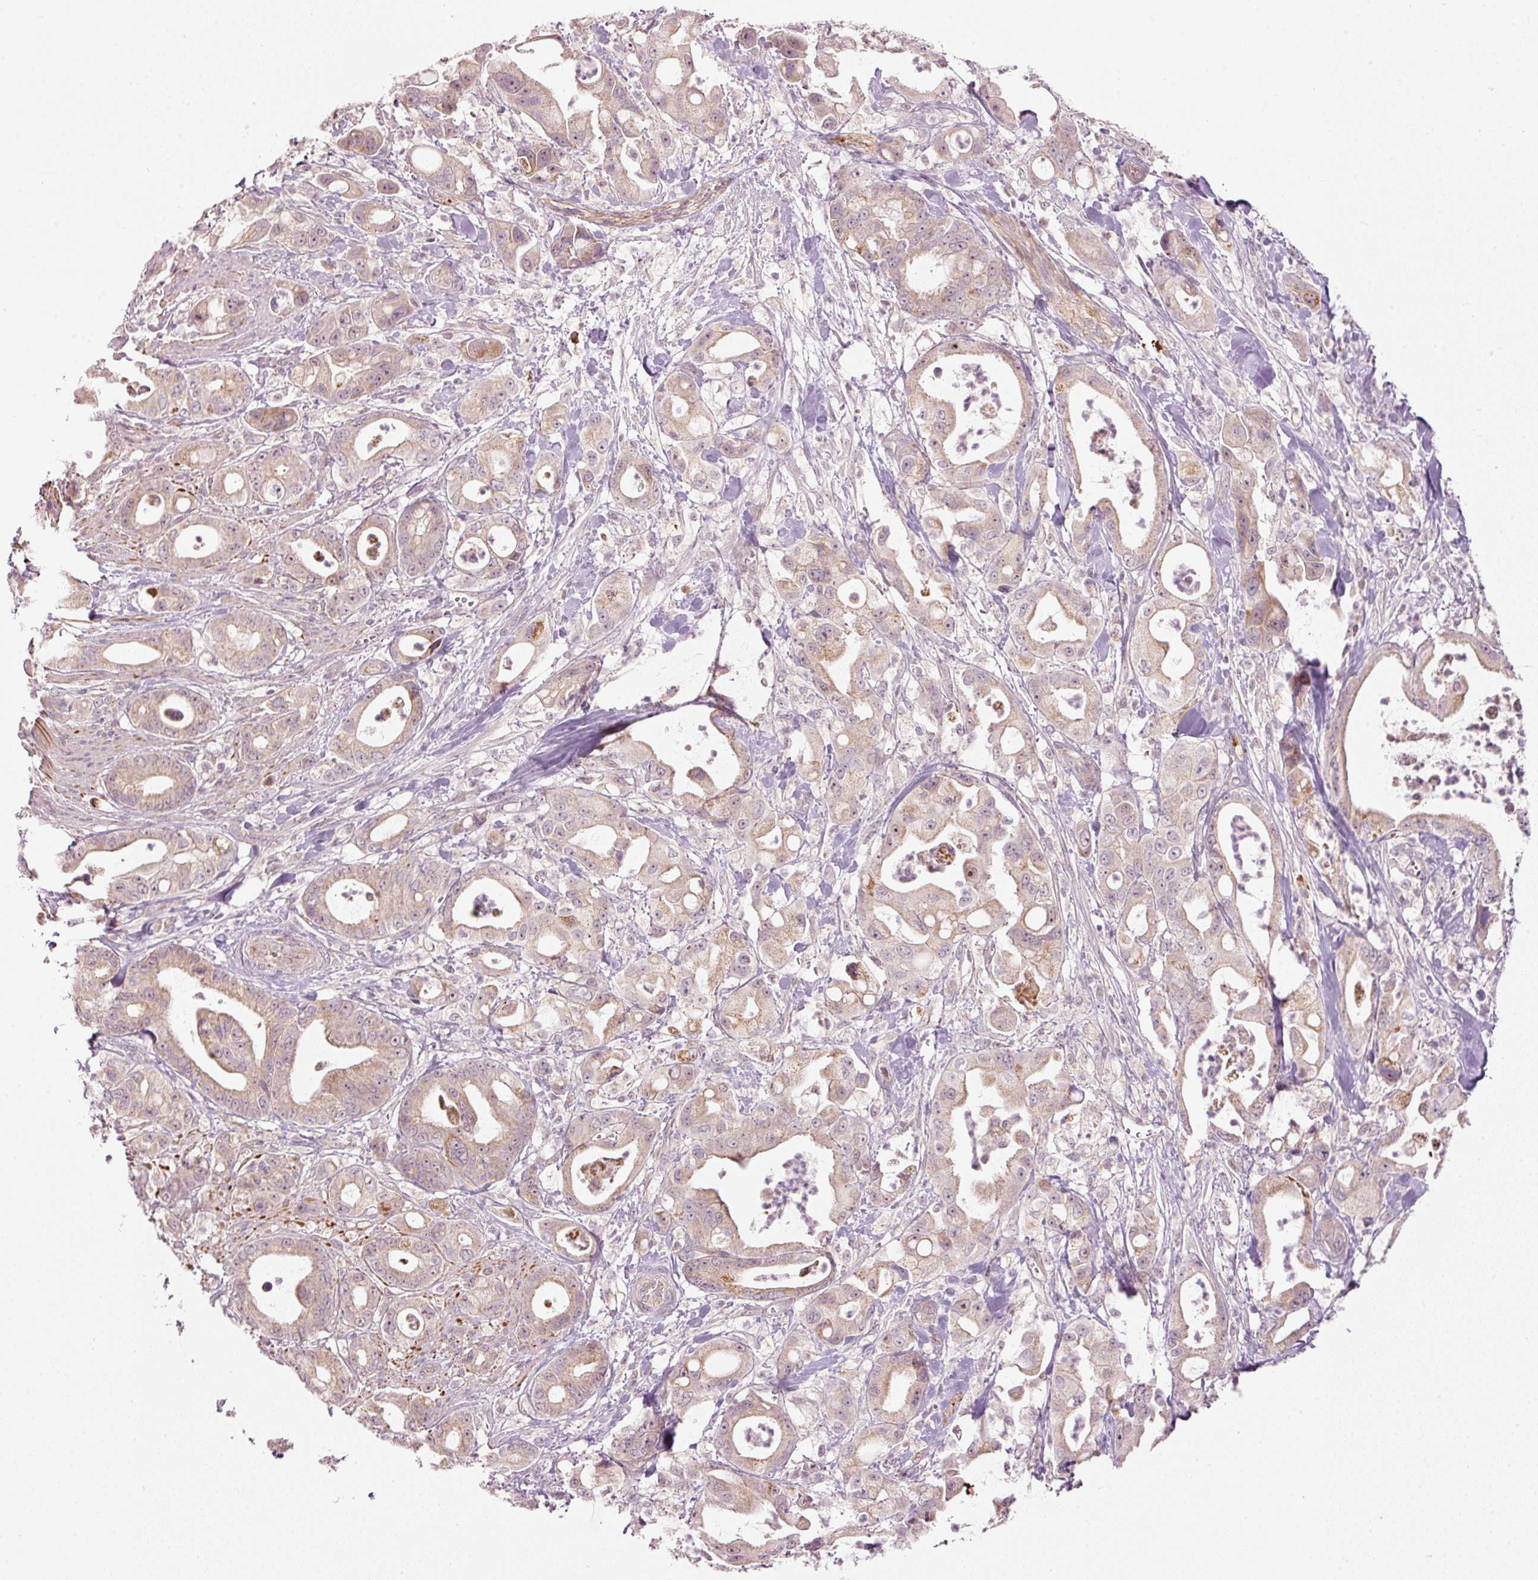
{"staining": {"intensity": "weak", "quantity": "25%-75%", "location": "cytoplasmic/membranous"}, "tissue": "pancreatic cancer", "cell_type": "Tumor cells", "image_type": "cancer", "snomed": [{"axis": "morphology", "description": "Adenocarcinoma, NOS"}, {"axis": "topography", "description": "Pancreas"}], "caption": "Adenocarcinoma (pancreatic) was stained to show a protein in brown. There is low levels of weak cytoplasmic/membranous expression in approximately 25%-75% of tumor cells.", "gene": "CDC20B", "patient": {"sex": "male", "age": 68}}